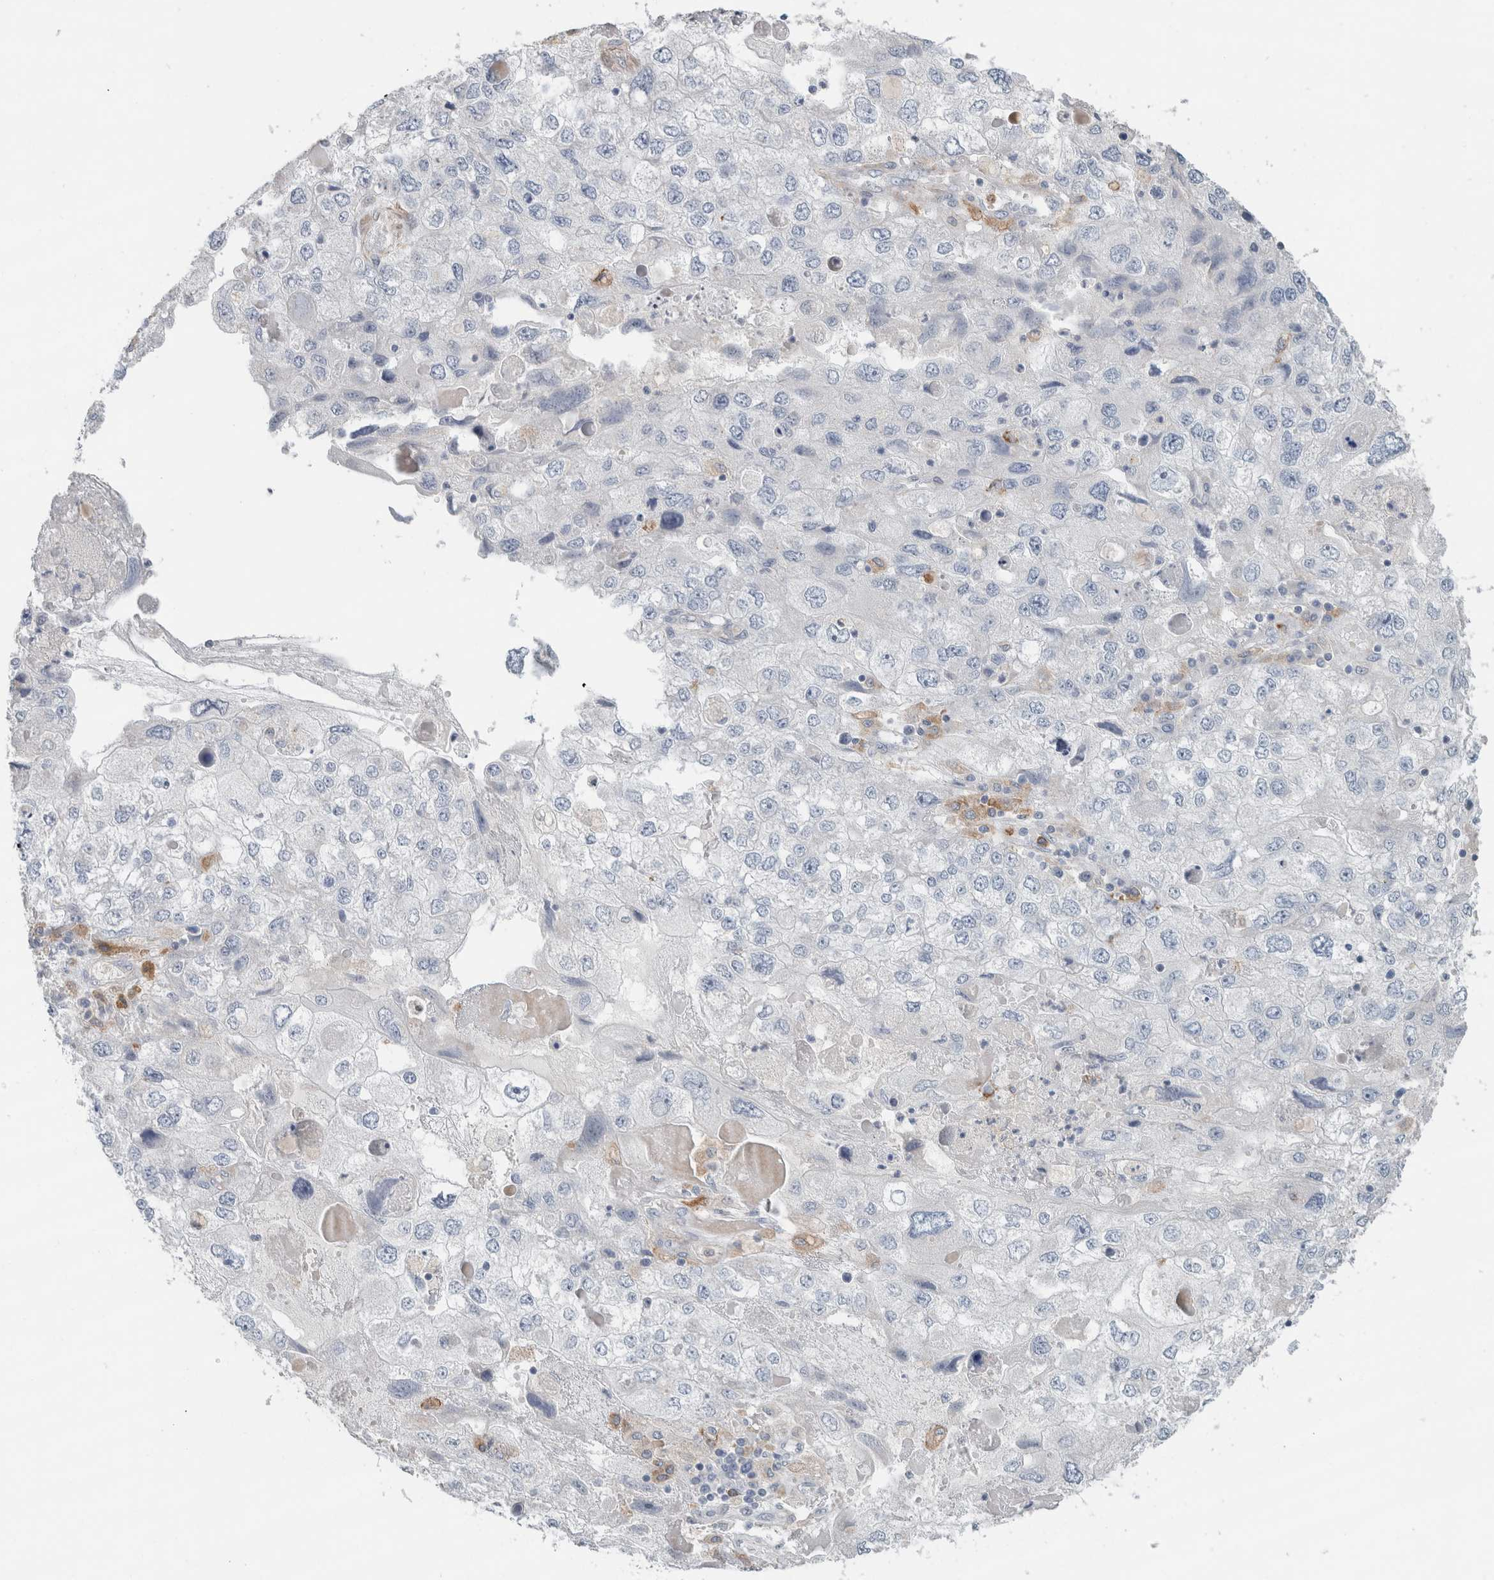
{"staining": {"intensity": "negative", "quantity": "none", "location": "none"}, "tissue": "endometrial cancer", "cell_type": "Tumor cells", "image_type": "cancer", "snomed": [{"axis": "morphology", "description": "Adenocarcinoma, NOS"}, {"axis": "topography", "description": "Endometrium"}], "caption": "This photomicrograph is of endometrial cancer (adenocarcinoma) stained with IHC to label a protein in brown with the nuclei are counter-stained blue. There is no staining in tumor cells. Brightfield microscopy of immunohistochemistry (IHC) stained with DAB (3,3'-diaminobenzidine) (brown) and hematoxylin (blue), captured at high magnification.", "gene": "LY86", "patient": {"sex": "female", "age": 49}}